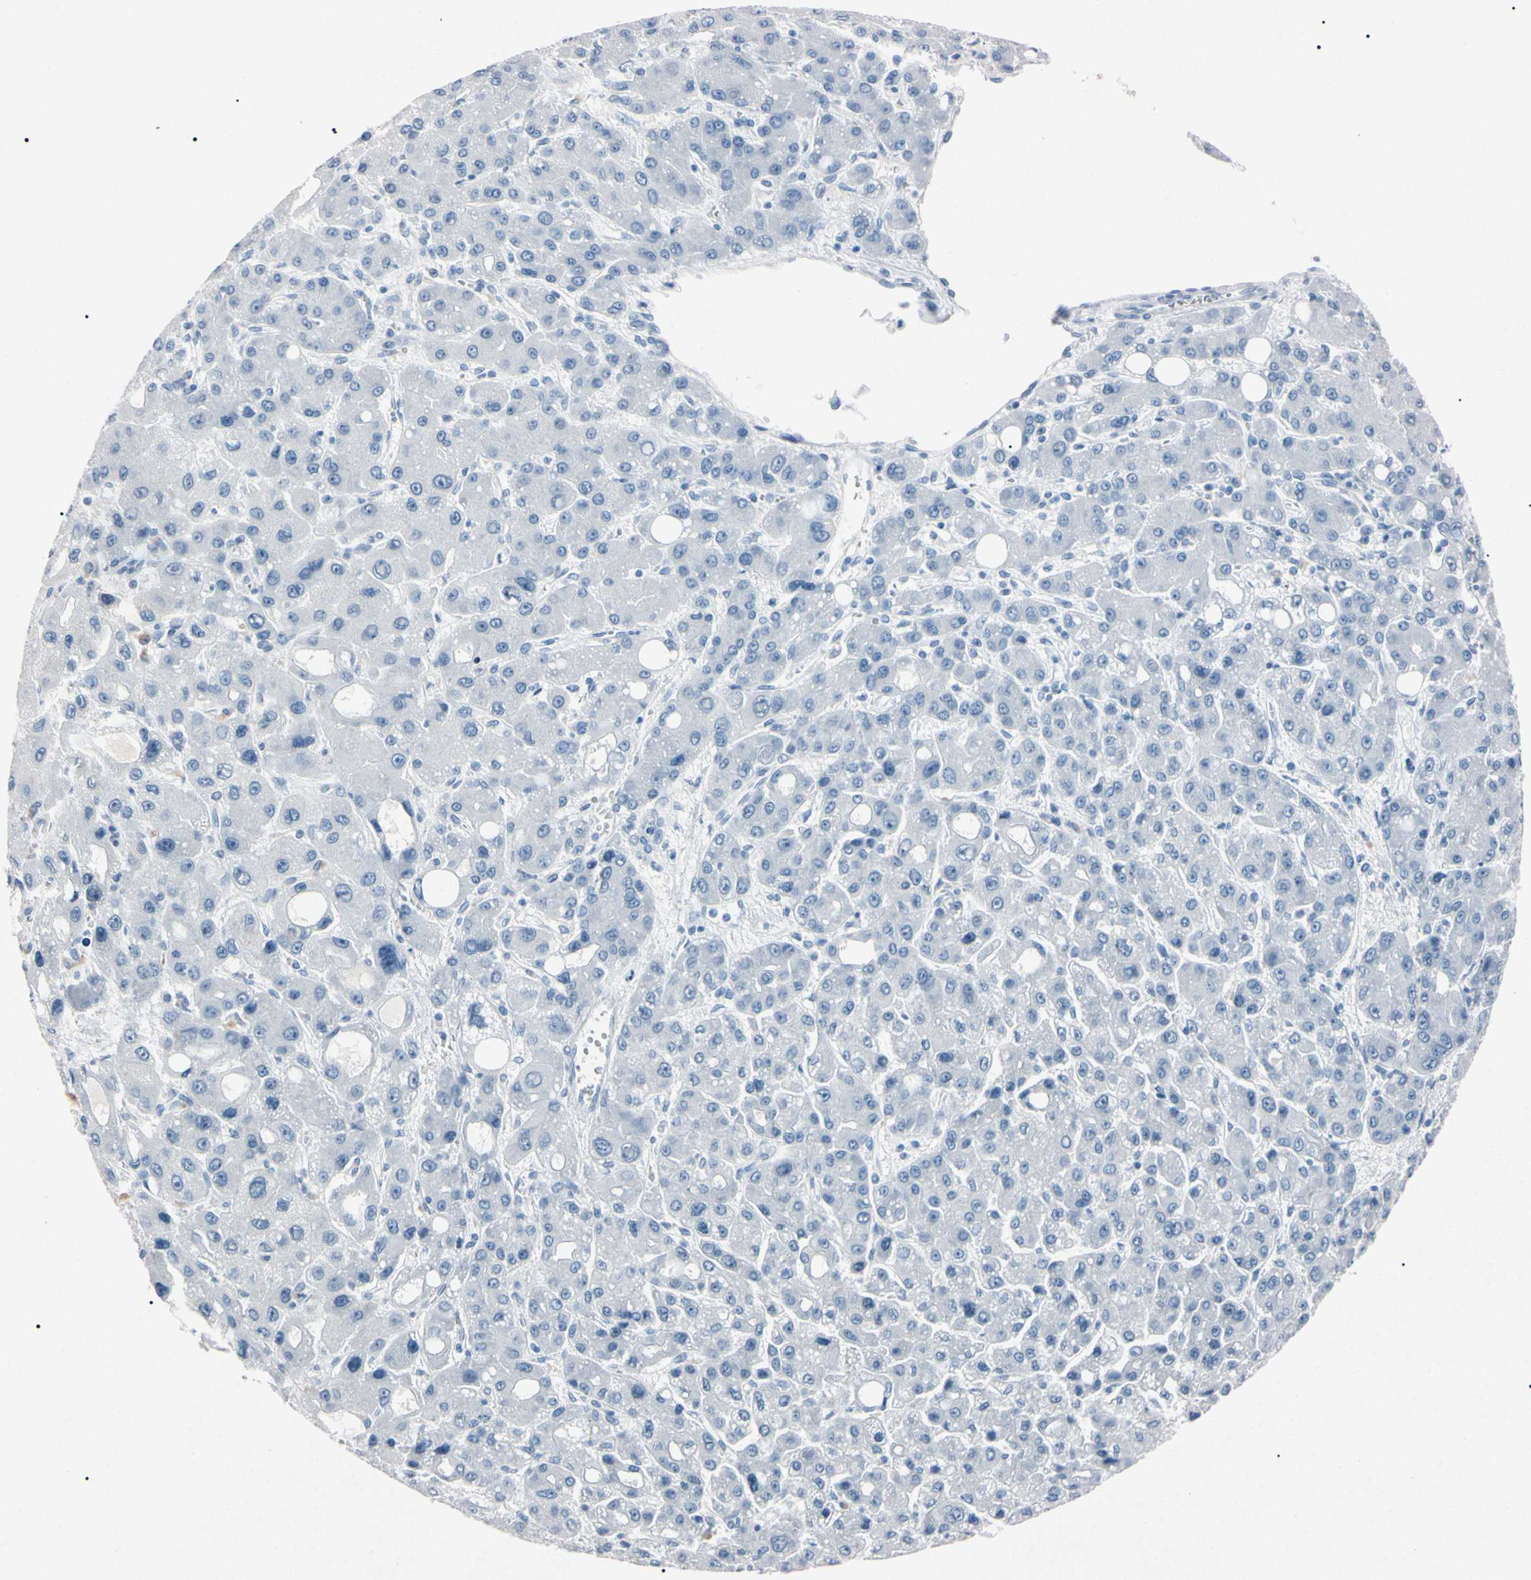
{"staining": {"intensity": "negative", "quantity": "none", "location": "none"}, "tissue": "liver cancer", "cell_type": "Tumor cells", "image_type": "cancer", "snomed": [{"axis": "morphology", "description": "Carcinoma, Hepatocellular, NOS"}, {"axis": "topography", "description": "Liver"}], "caption": "Human liver cancer stained for a protein using immunohistochemistry reveals no positivity in tumor cells.", "gene": "ELN", "patient": {"sex": "male", "age": 55}}